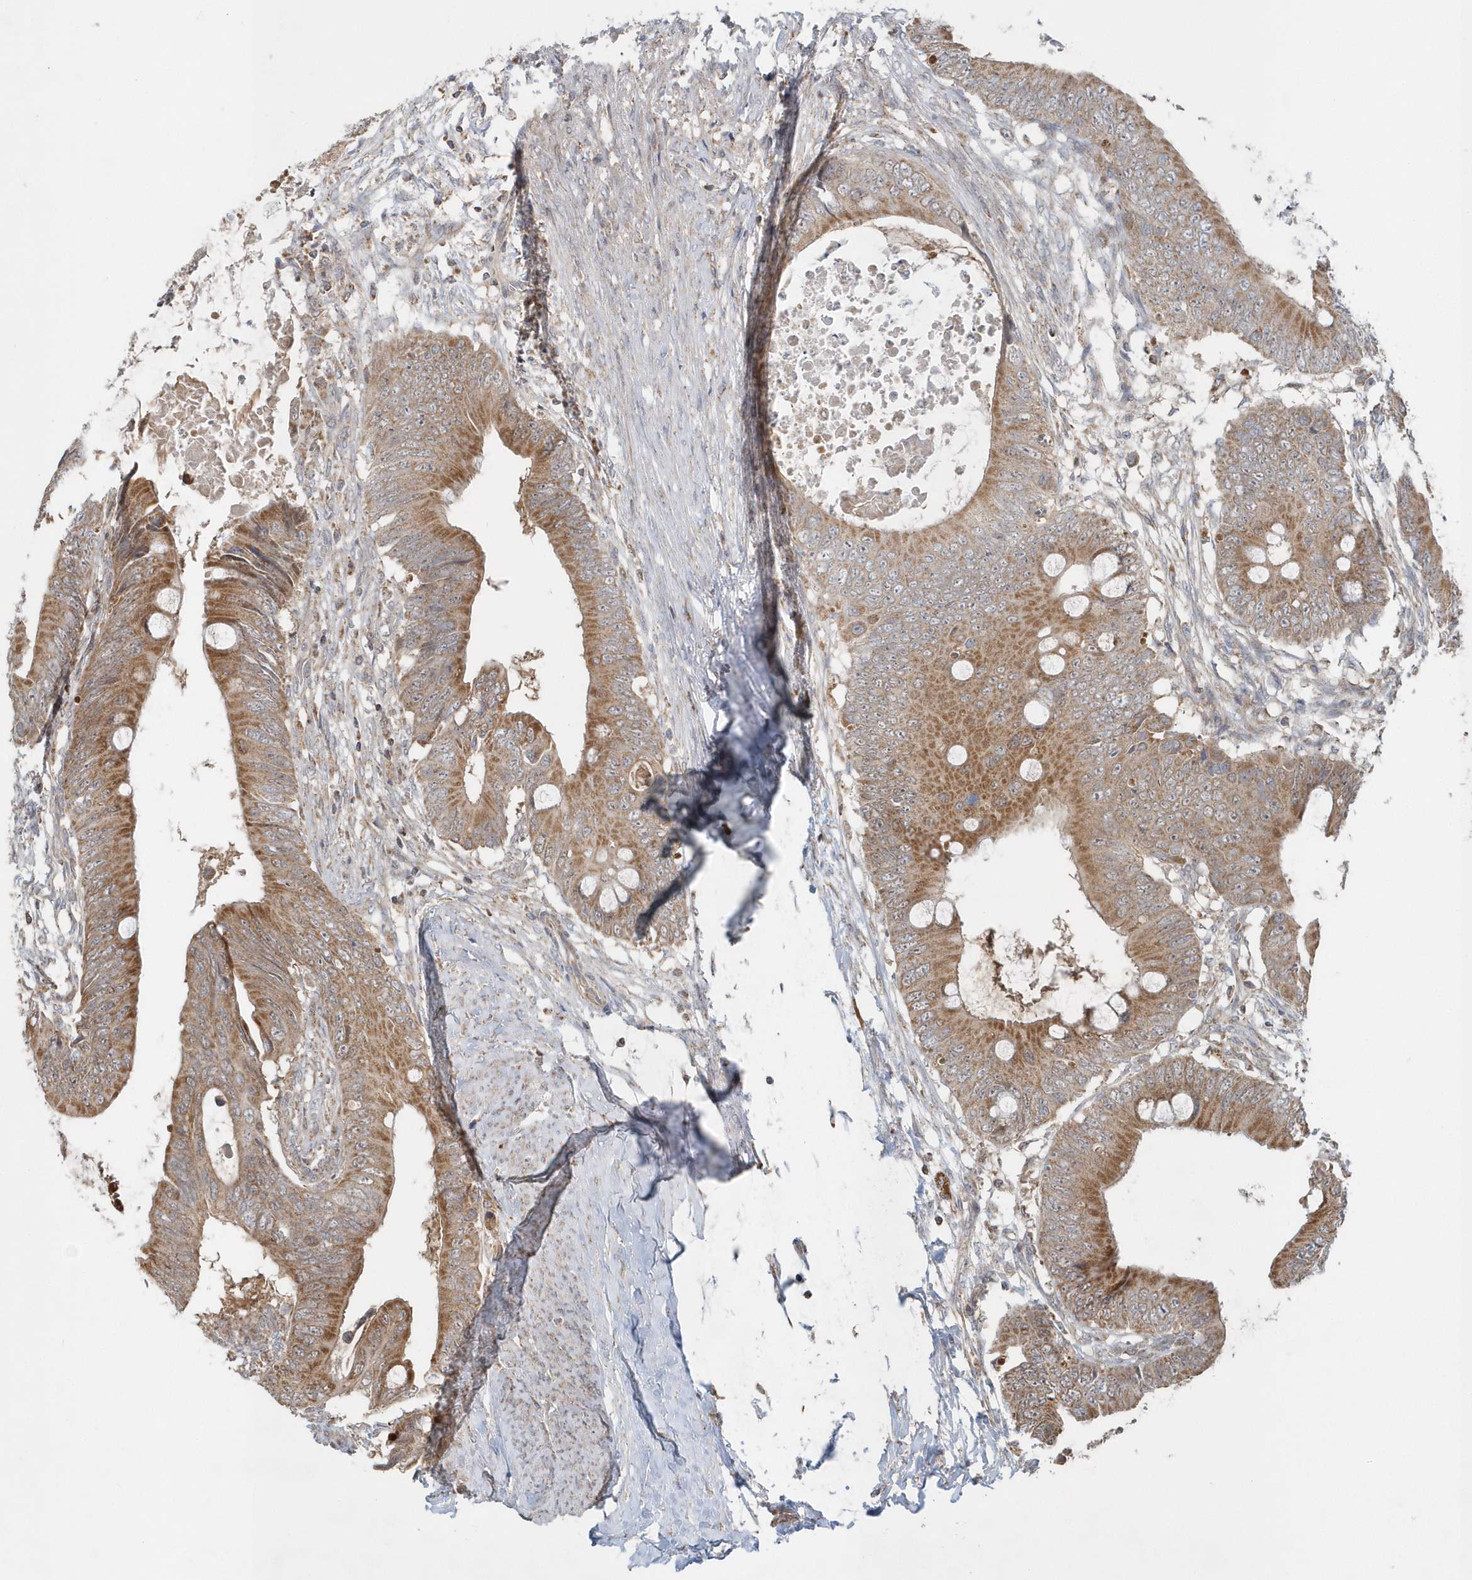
{"staining": {"intensity": "moderate", "quantity": ">75%", "location": "cytoplasmic/membranous"}, "tissue": "colorectal cancer", "cell_type": "Tumor cells", "image_type": "cancer", "snomed": [{"axis": "morphology", "description": "Normal tissue, NOS"}, {"axis": "morphology", "description": "Adenocarcinoma, NOS"}, {"axis": "topography", "description": "Rectum"}, {"axis": "topography", "description": "Peripheral nerve tissue"}], "caption": "Immunohistochemical staining of adenocarcinoma (colorectal) exhibits medium levels of moderate cytoplasmic/membranous protein staining in approximately >75% of tumor cells. (Stains: DAB (3,3'-diaminobenzidine) in brown, nuclei in blue, Microscopy: brightfield microscopy at high magnification).", "gene": "PPP1R7", "patient": {"sex": "female", "age": 77}}